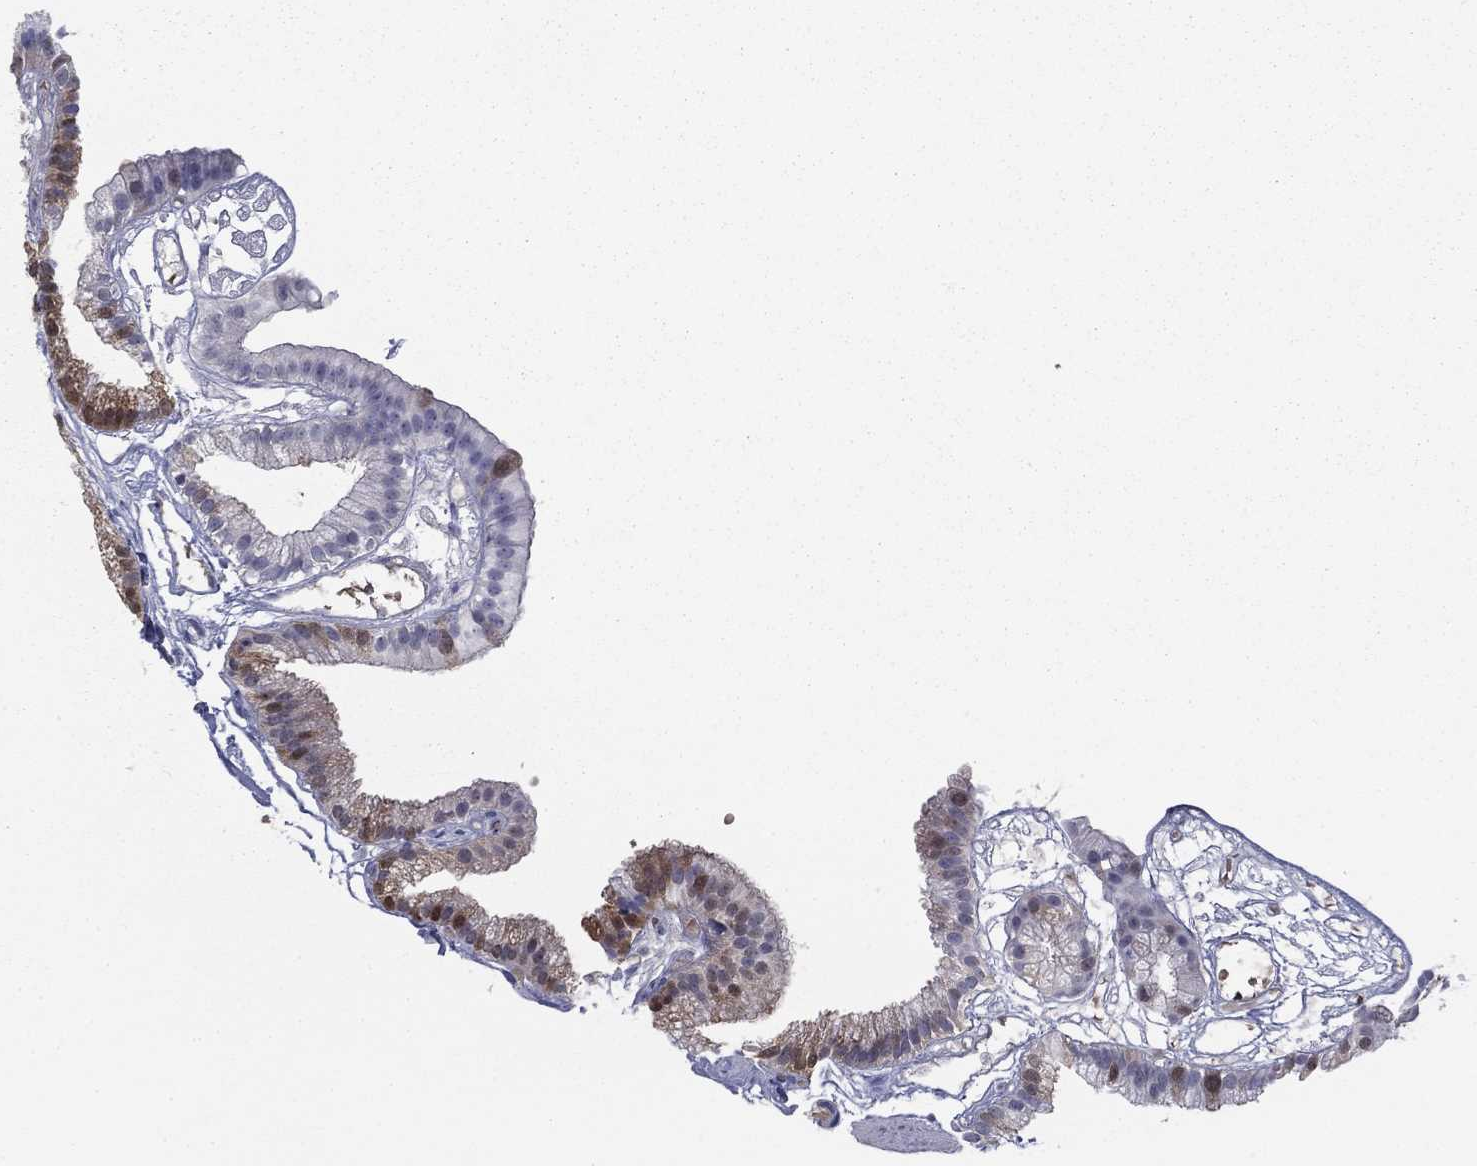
{"staining": {"intensity": "moderate", "quantity": "<25%", "location": "cytoplasmic/membranous"}, "tissue": "gallbladder", "cell_type": "Glandular cells", "image_type": "normal", "snomed": [{"axis": "morphology", "description": "Normal tissue, NOS"}, {"axis": "topography", "description": "Gallbladder"}], "caption": "Immunohistochemical staining of normal human gallbladder demonstrates low levels of moderate cytoplasmic/membranous staining in approximately <25% of glandular cells.", "gene": "NIT2", "patient": {"sex": "female", "age": 45}}